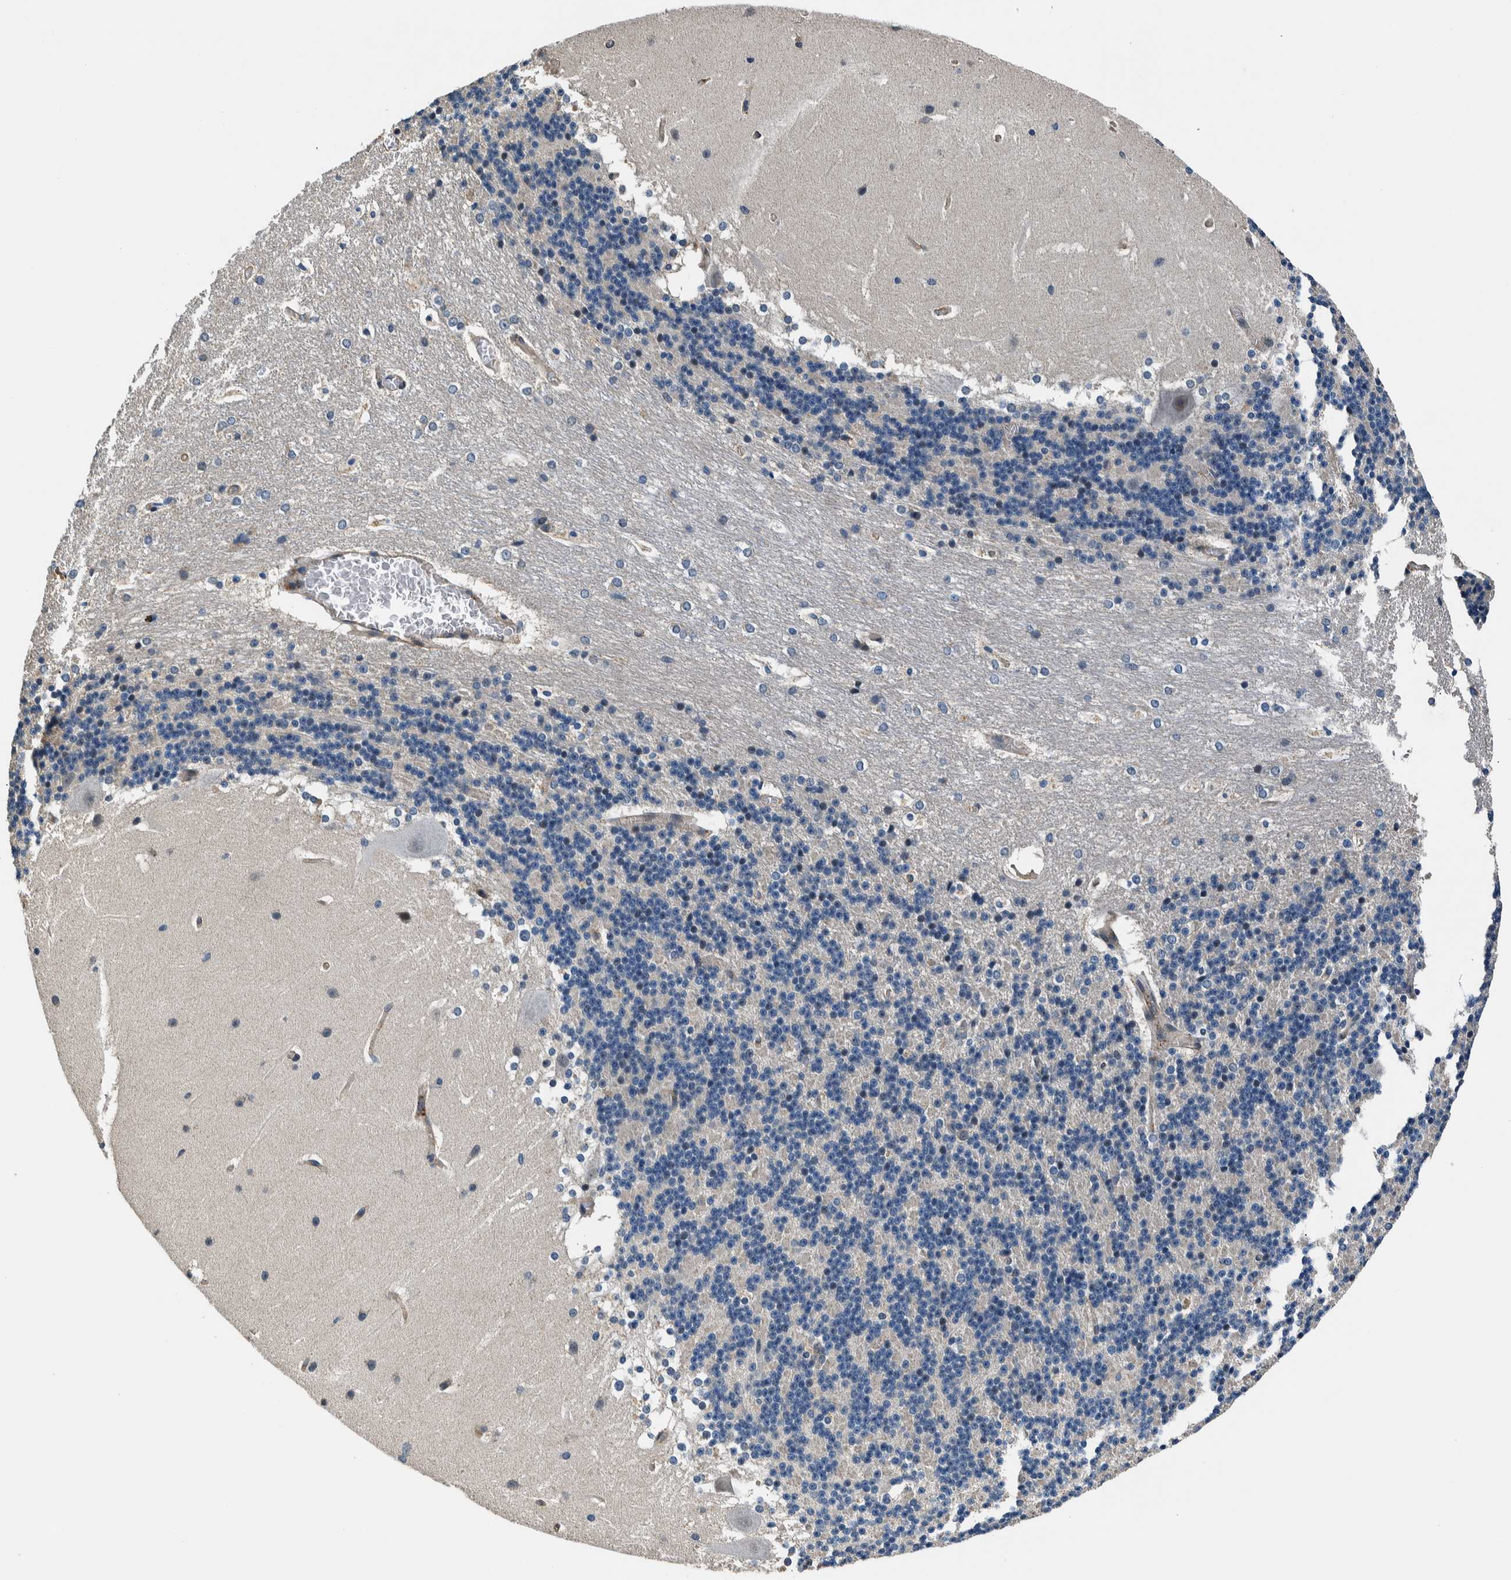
{"staining": {"intensity": "negative", "quantity": "none", "location": "none"}, "tissue": "cerebellum", "cell_type": "Cells in granular layer", "image_type": "normal", "snomed": [{"axis": "morphology", "description": "Normal tissue, NOS"}, {"axis": "topography", "description": "Cerebellum"}], "caption": "Cells in granular layer show no significant protein staining in unremarkable cerebellum.", "gene": "NIBAN2", "patient": {"sex": "female", "age": 19}}